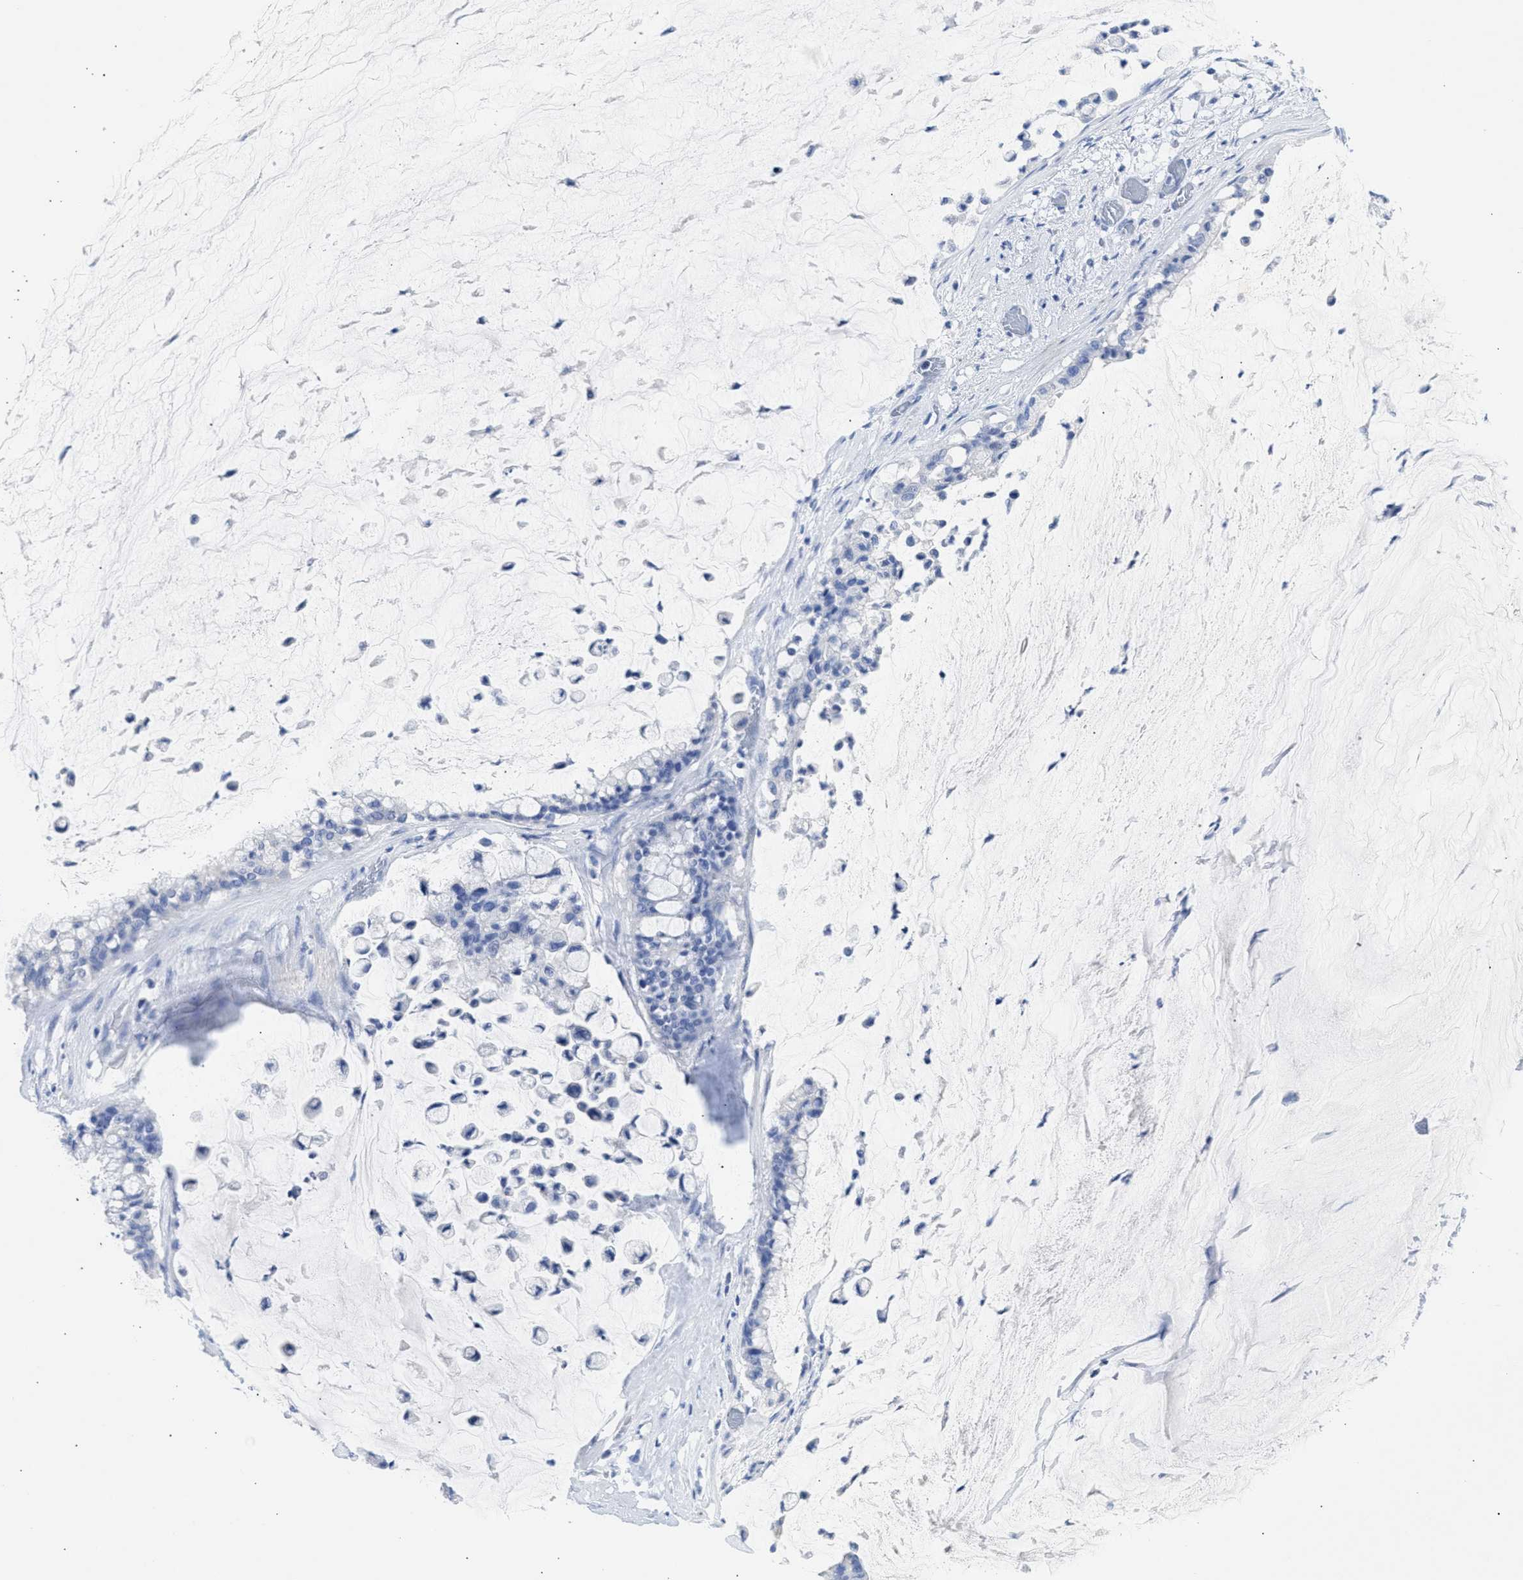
{"staining": {"intensity": "negative", "quantity": "none", "location": "none"}, "tissue": "pancreatic cancer", "cell_type": "Tumor cells", "image_type": "cancer", "snomed": [{"axis": "morphology", "description": "Adenocarcinoma, NOS"}, {"axis": "topography", "description": "Pancreas"}], "caption": "IHC of human pancreatic cancer exhibits no positivity in tumor cells.", "gene": "NCAM1", "patient": {"sex": "male", "age": 41}}